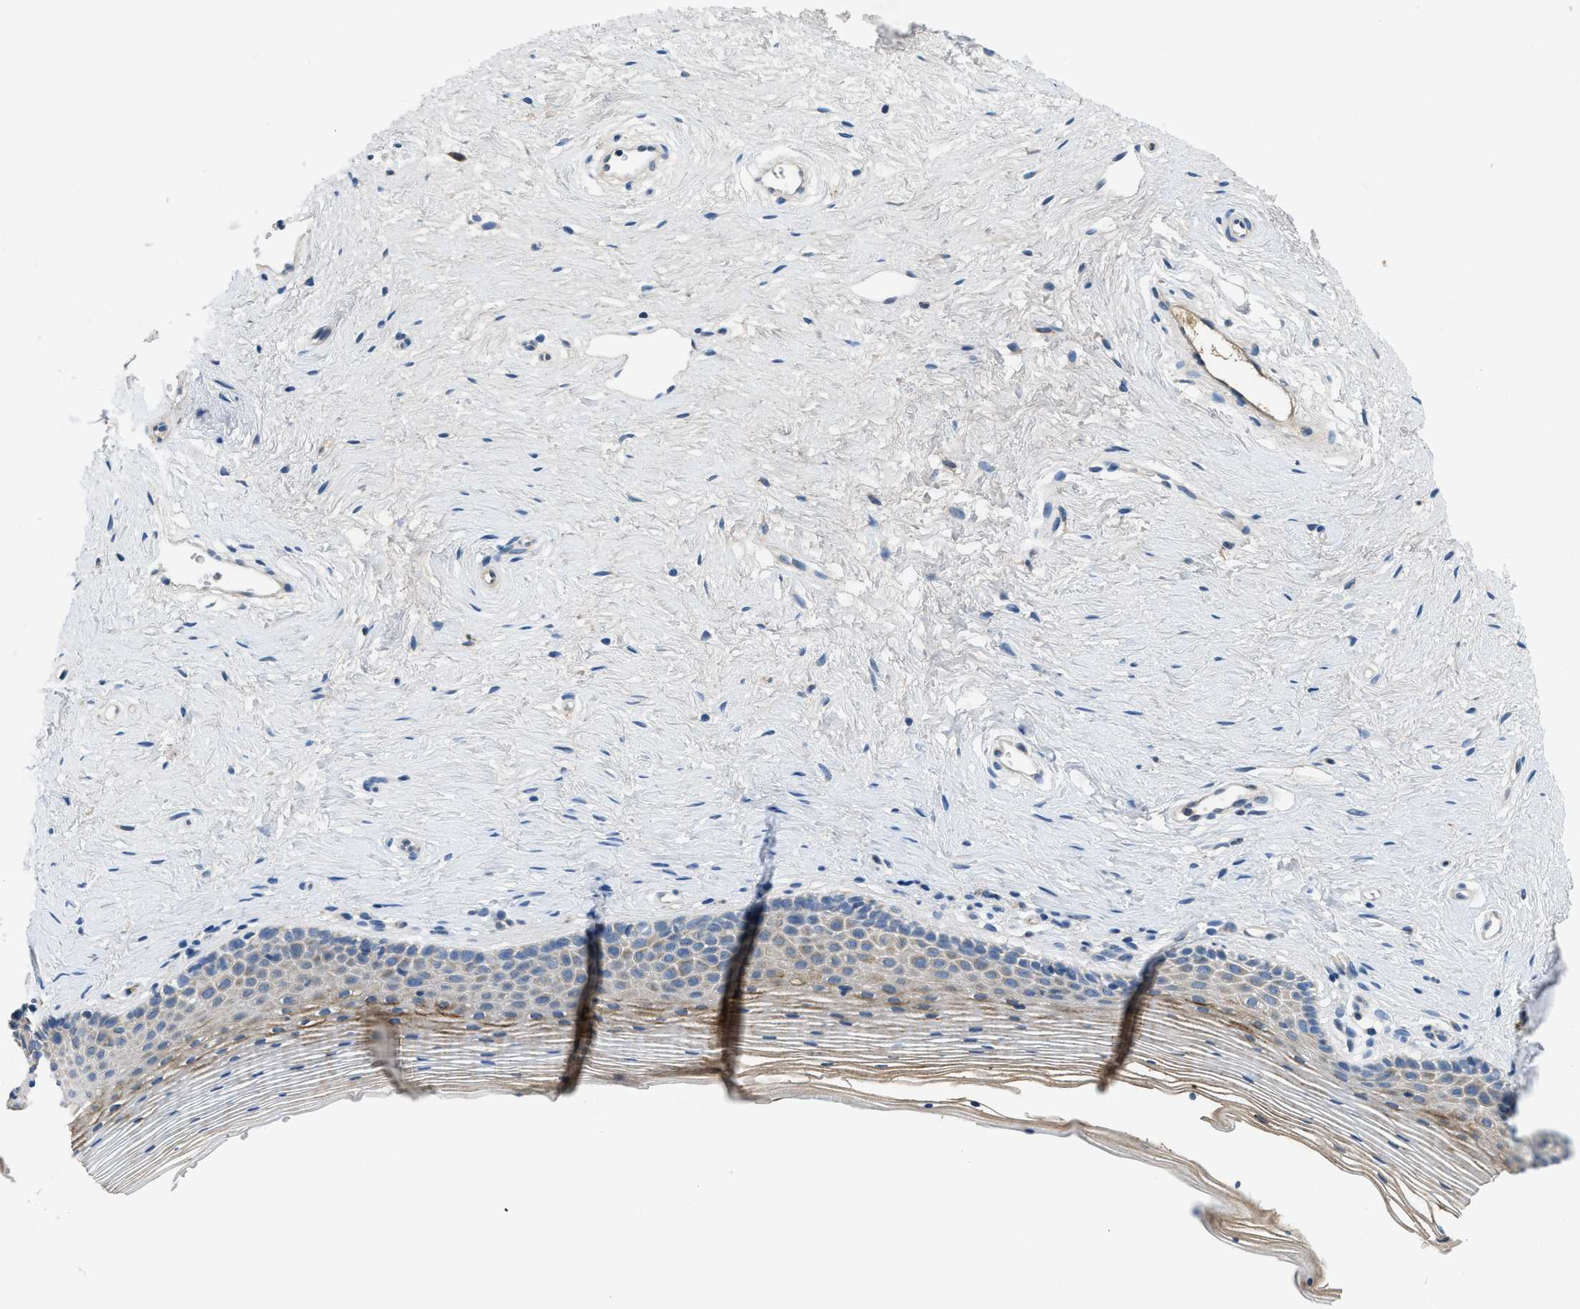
{"staining": {"intensity": "moderate", "quantity": "25%-75%", "location": "cytoplasmic/membranous"}, "tissue": "vagina", "cell_type": "Squamous epithelial cells", "image_type": "normal", "snomed": [{"axis": "morphology", "description": "Normal tissue, NOS"}, {"axis": "topography", "description": "Vagina"}], "caption": "Protein staining of unremarkable vagina reveals moderate cytoplasmic/membranous positivity in approximately 25%-75% of squamous epithelial cells.", "gene": "PNKD", "patient": {"sex": "female", "age": 32}}